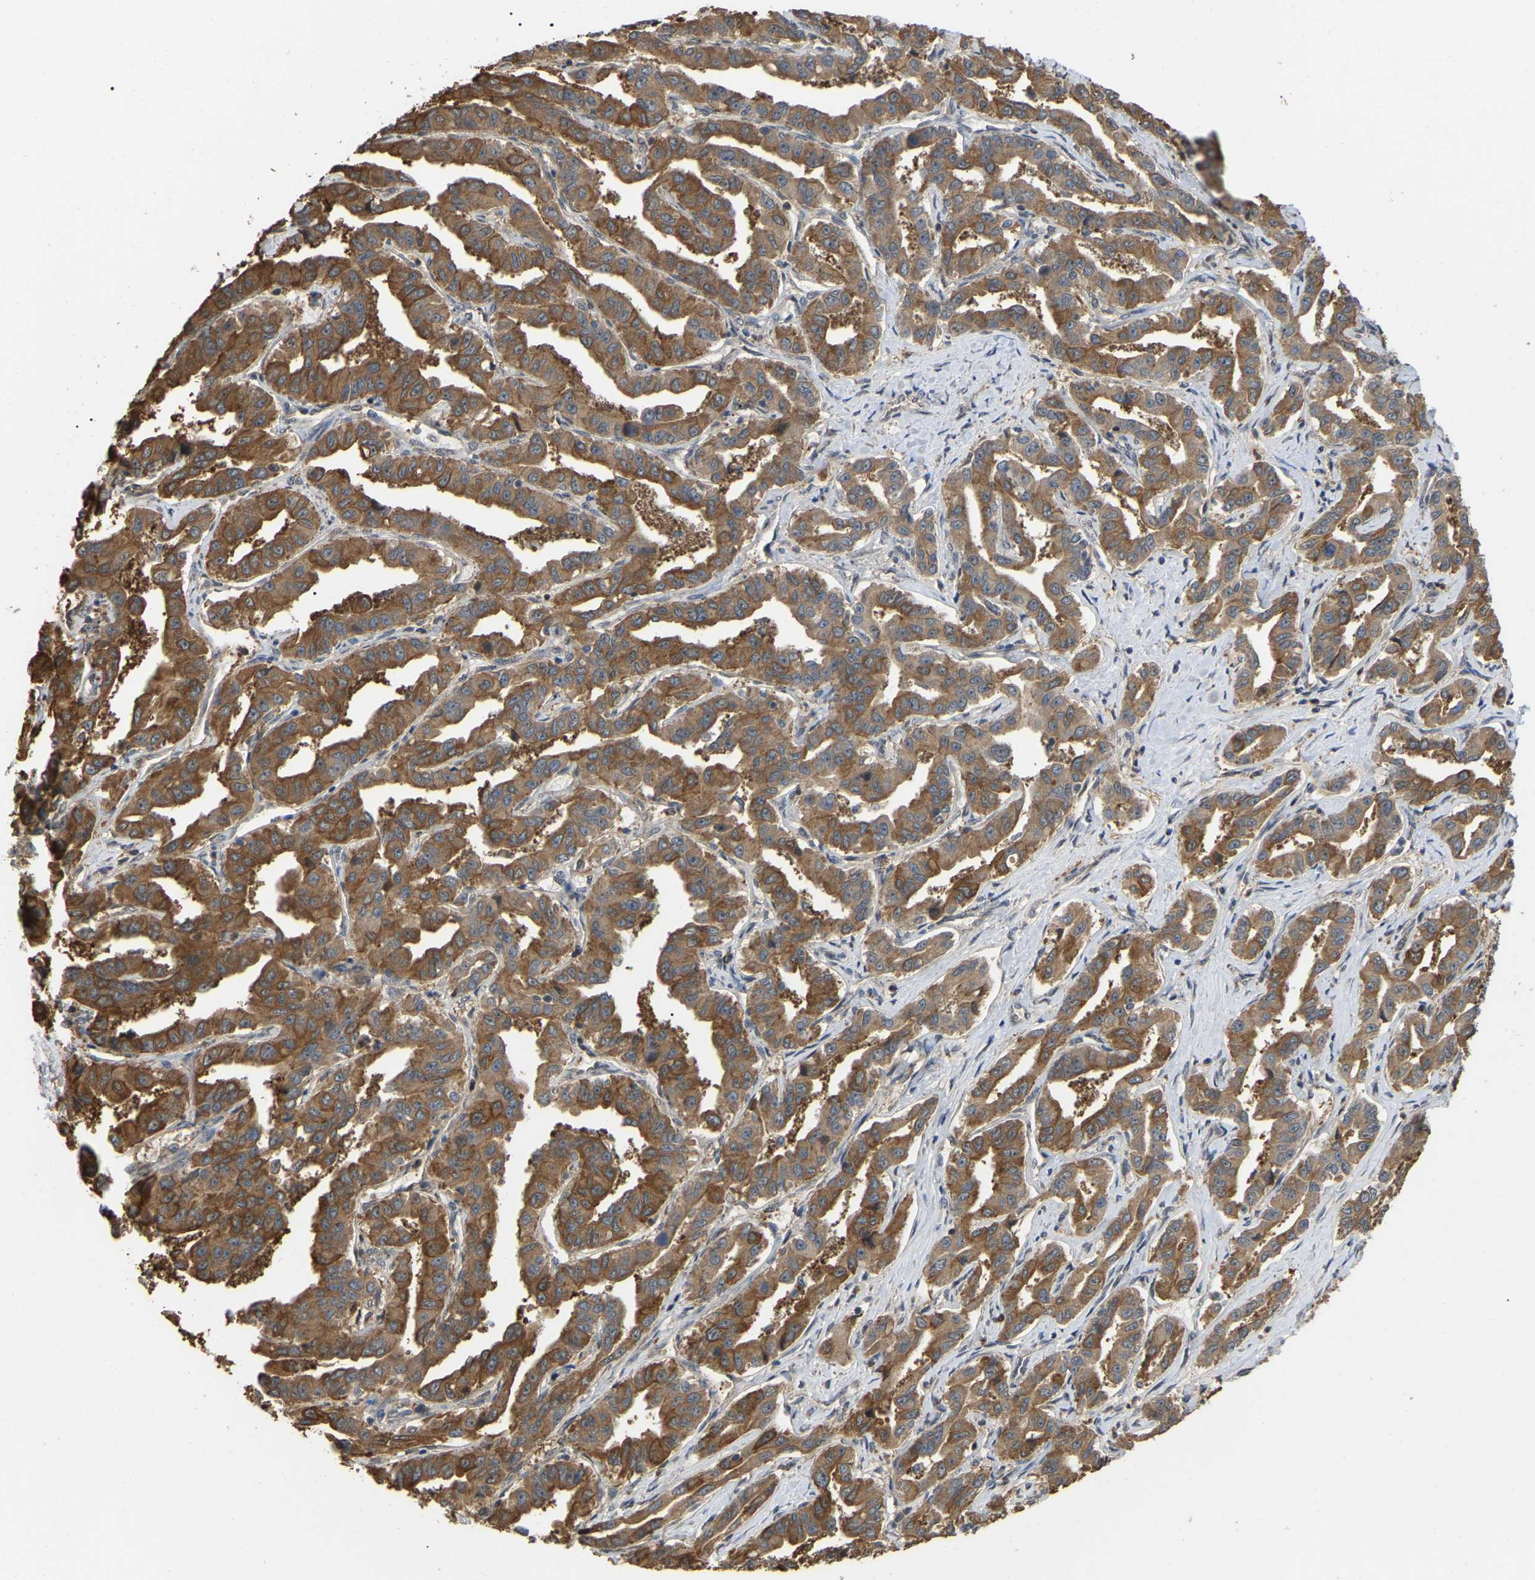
{"staining": {"intensity": "moderate", "quantity": ">75%", "location": "cytoplasmic/membranous"}, "tissue": "liver cancer", "cell_type": "Tumor cells", "image_type": "cancer", "snomed": [{"axis": "morphology", "description": "Cholangiocarcinoma"}, {"axis": "topography", "description": "Liver"}], "caption": "IHC (DAB) staining of human liver cholangiocarcinoma demonstrates moderate cytoplasmic/membranous protein staining in about >75% of tumor cells.", "gene": "FAM219A", "patient": {"sex": "male", "age": 59}}